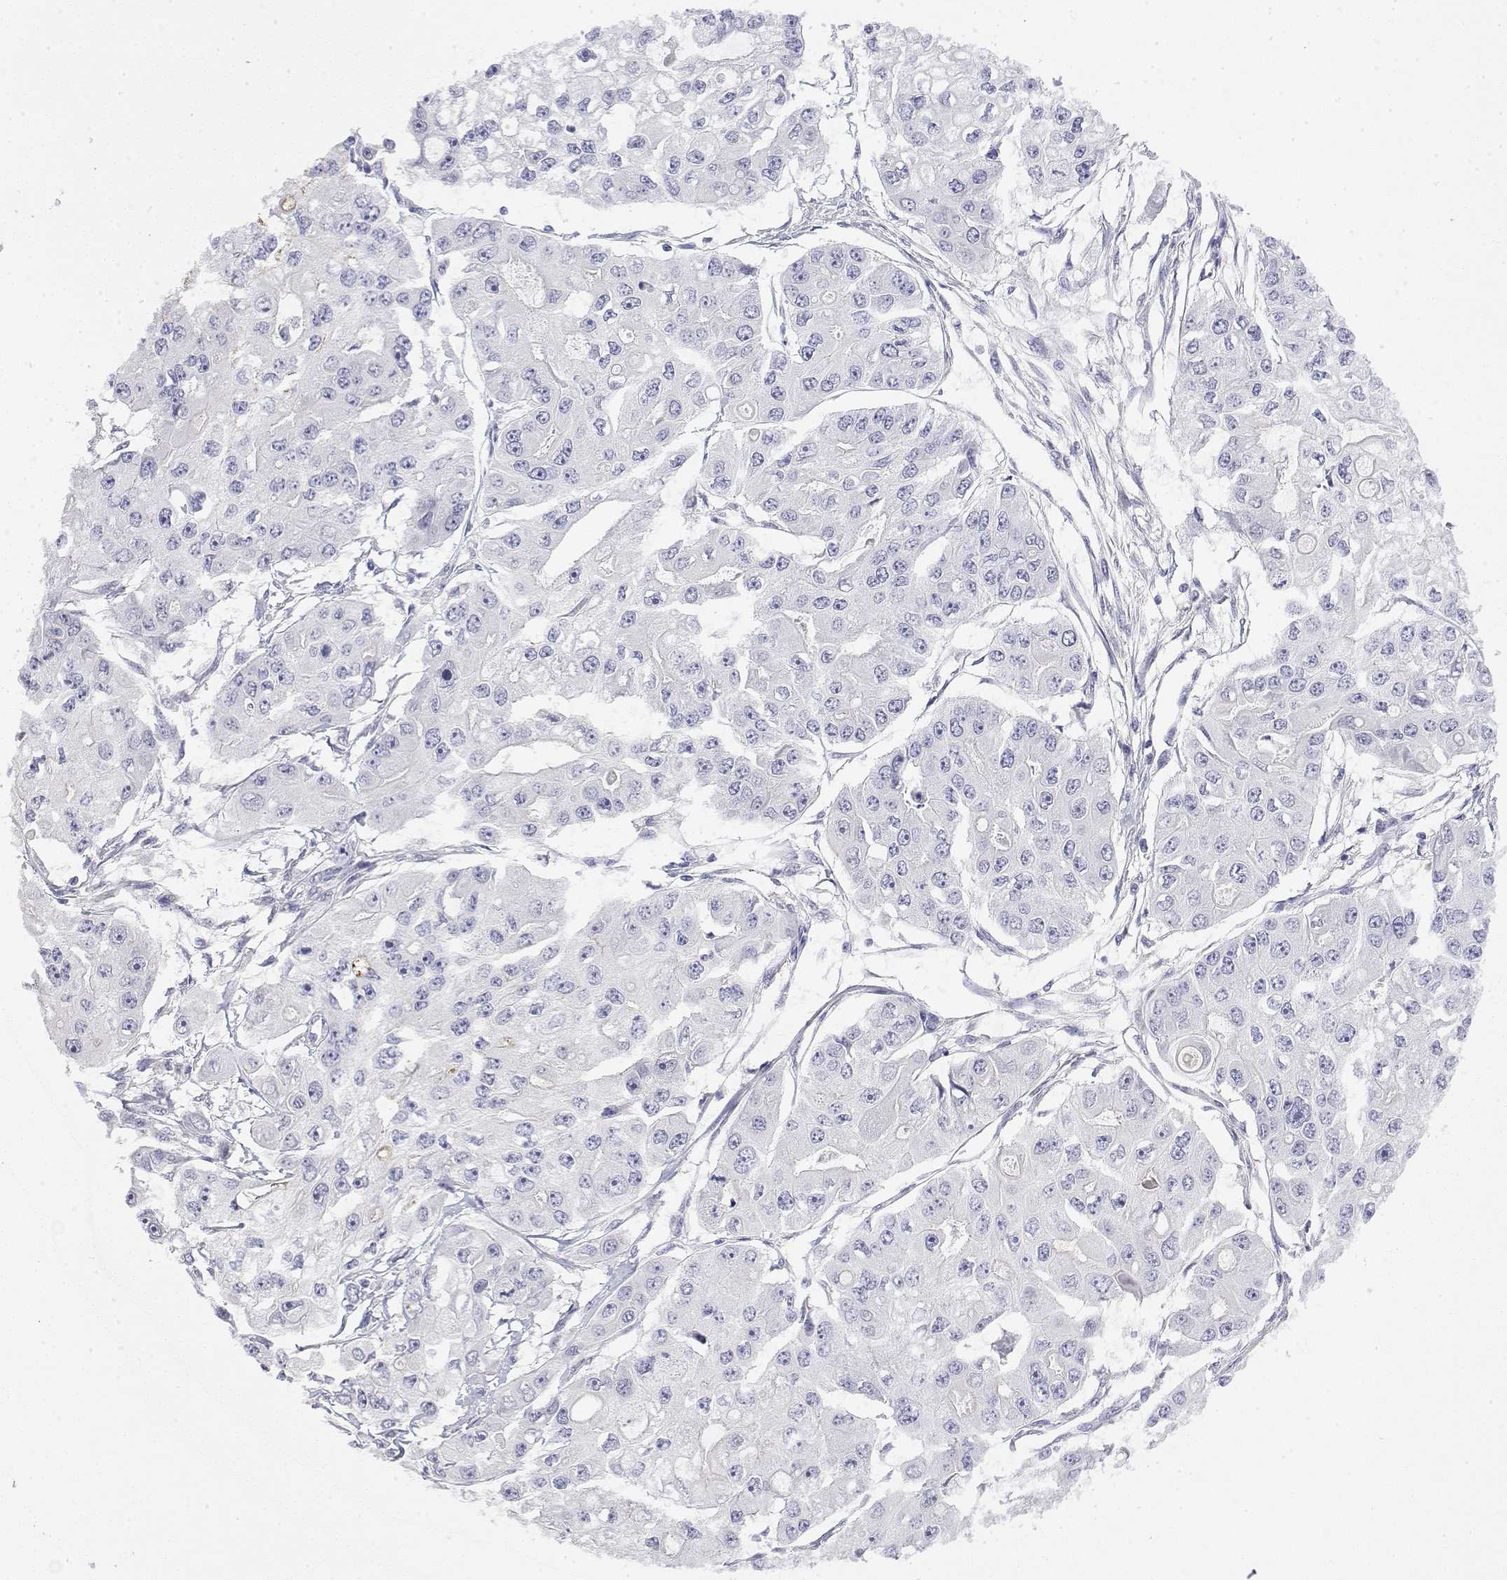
{"staining": {"intensity": "negative", "quantity": "none", "location": "none"}, "tissue": "ovarian cancer", "cell_type": "Tumor cells", "image_type": "cancer", "snomed": [{"axis": "morphology", "description": "Cystadenocarcinoma, serous, NOS"}, {"axis": "topography", "description": "Ovary"}], "caption": "Immunohistochemistry (IHC) micrograph of neoplastic tissue: human ovarian cancer stained with DAB (3,3'-diaminobenzidine) displays no significant protein staining in tumor cells.", "gene": "GGACT", "patient": {"sex": "female", "age": 56}}